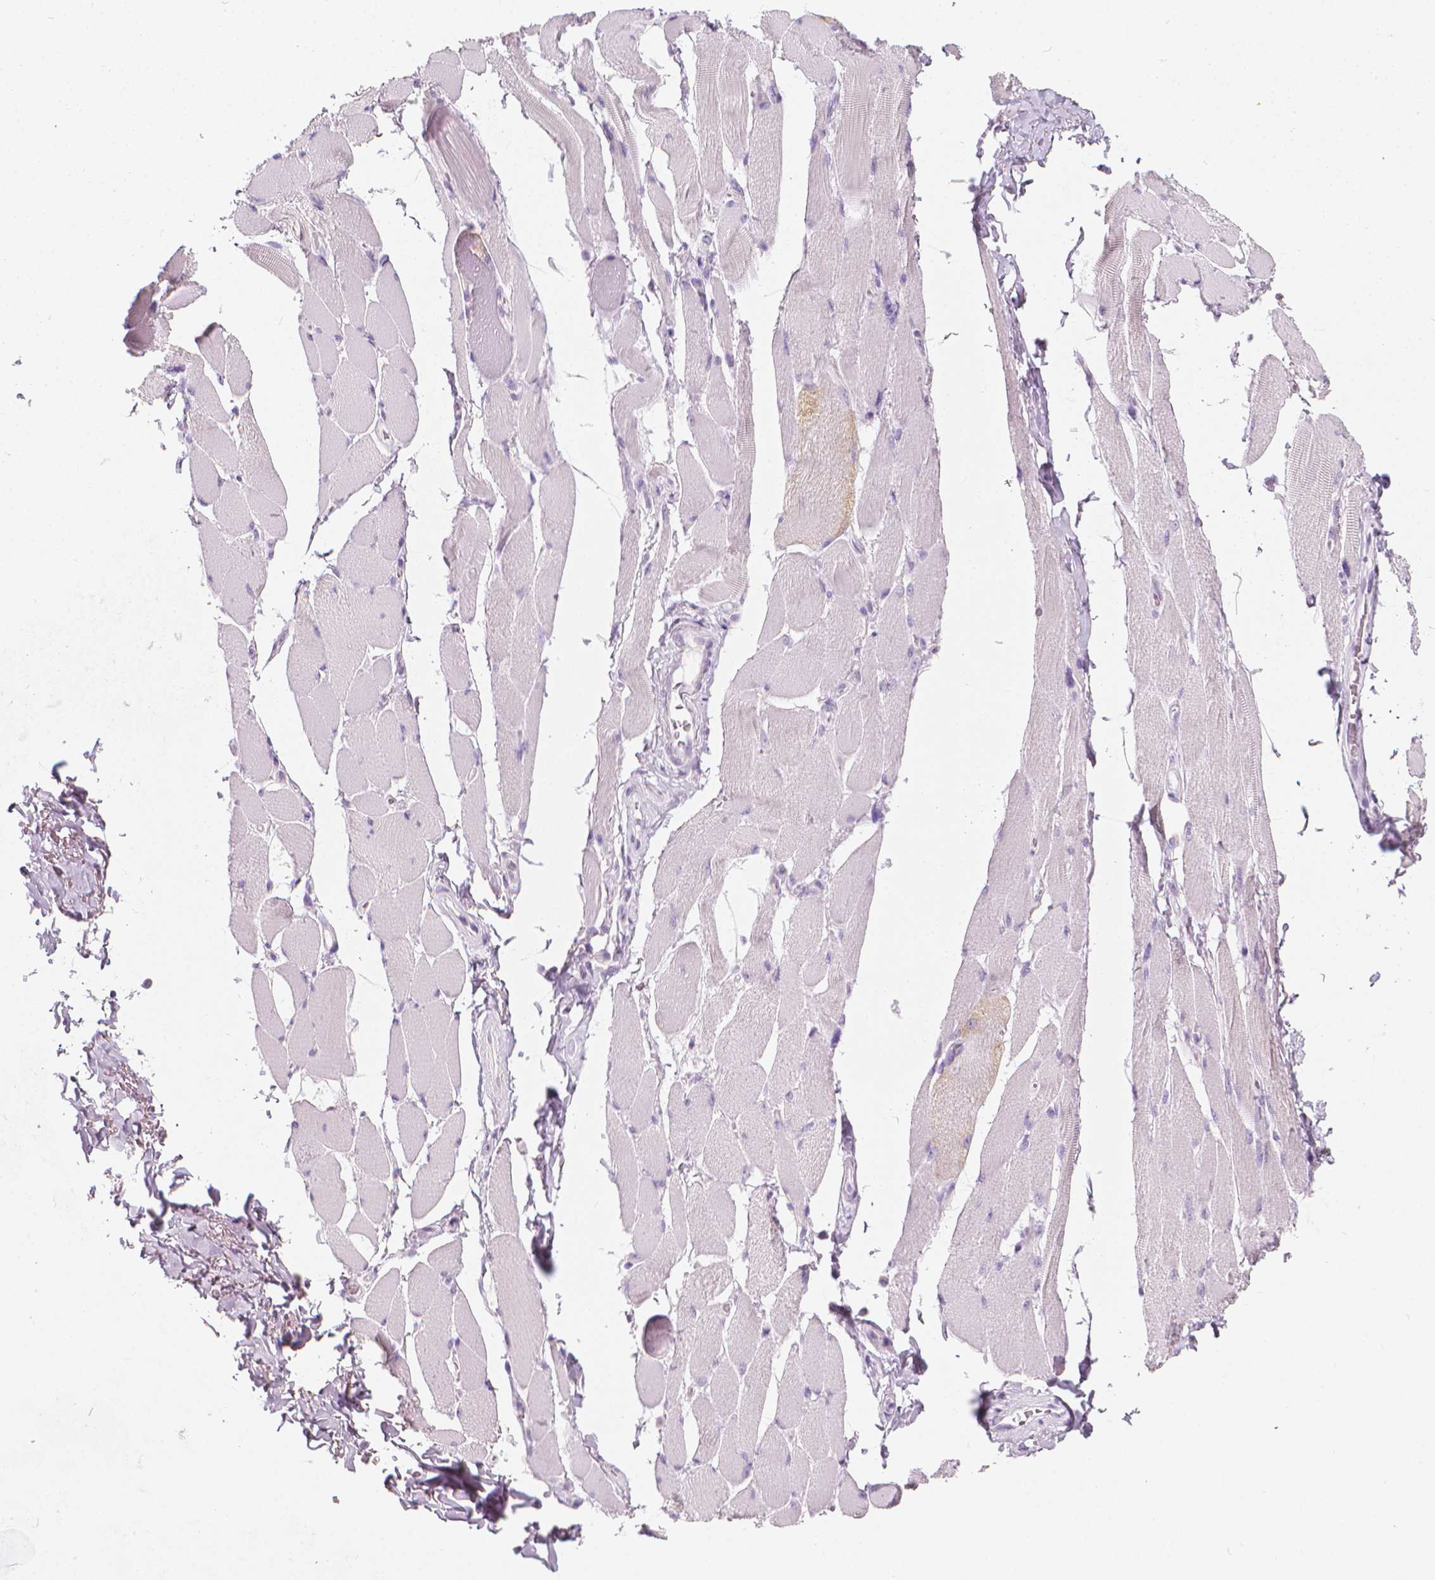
{"staining": {"intensity": "negative", "quantity": "none", "location": "none"}, "tissue": "skeletal muscle", "cell_type": "Myocytes", "image_type": "normal", "snomed": [{"axis": "morphology", "description": "Normal tissue, NOS"}, {"axis": "topography", "description": "Skeletal muscle"}, {"axis": "topography", "description": "Anal"}, {"axis": "topography", "description": "Peripheral nerve tissue"}], "caption": "High magnification brightfield microscopy of benign skeletal muscle stained with DAB (brown) and counterstained with hematoxylin (blue): myocytes show no significant staining. (DAB (3,3'-diaminobenzidine) immunohistochemistry (IHC), high magnification).", "gene": "DCAF8L1", "patient": {"sex": "male", "age": 53}}